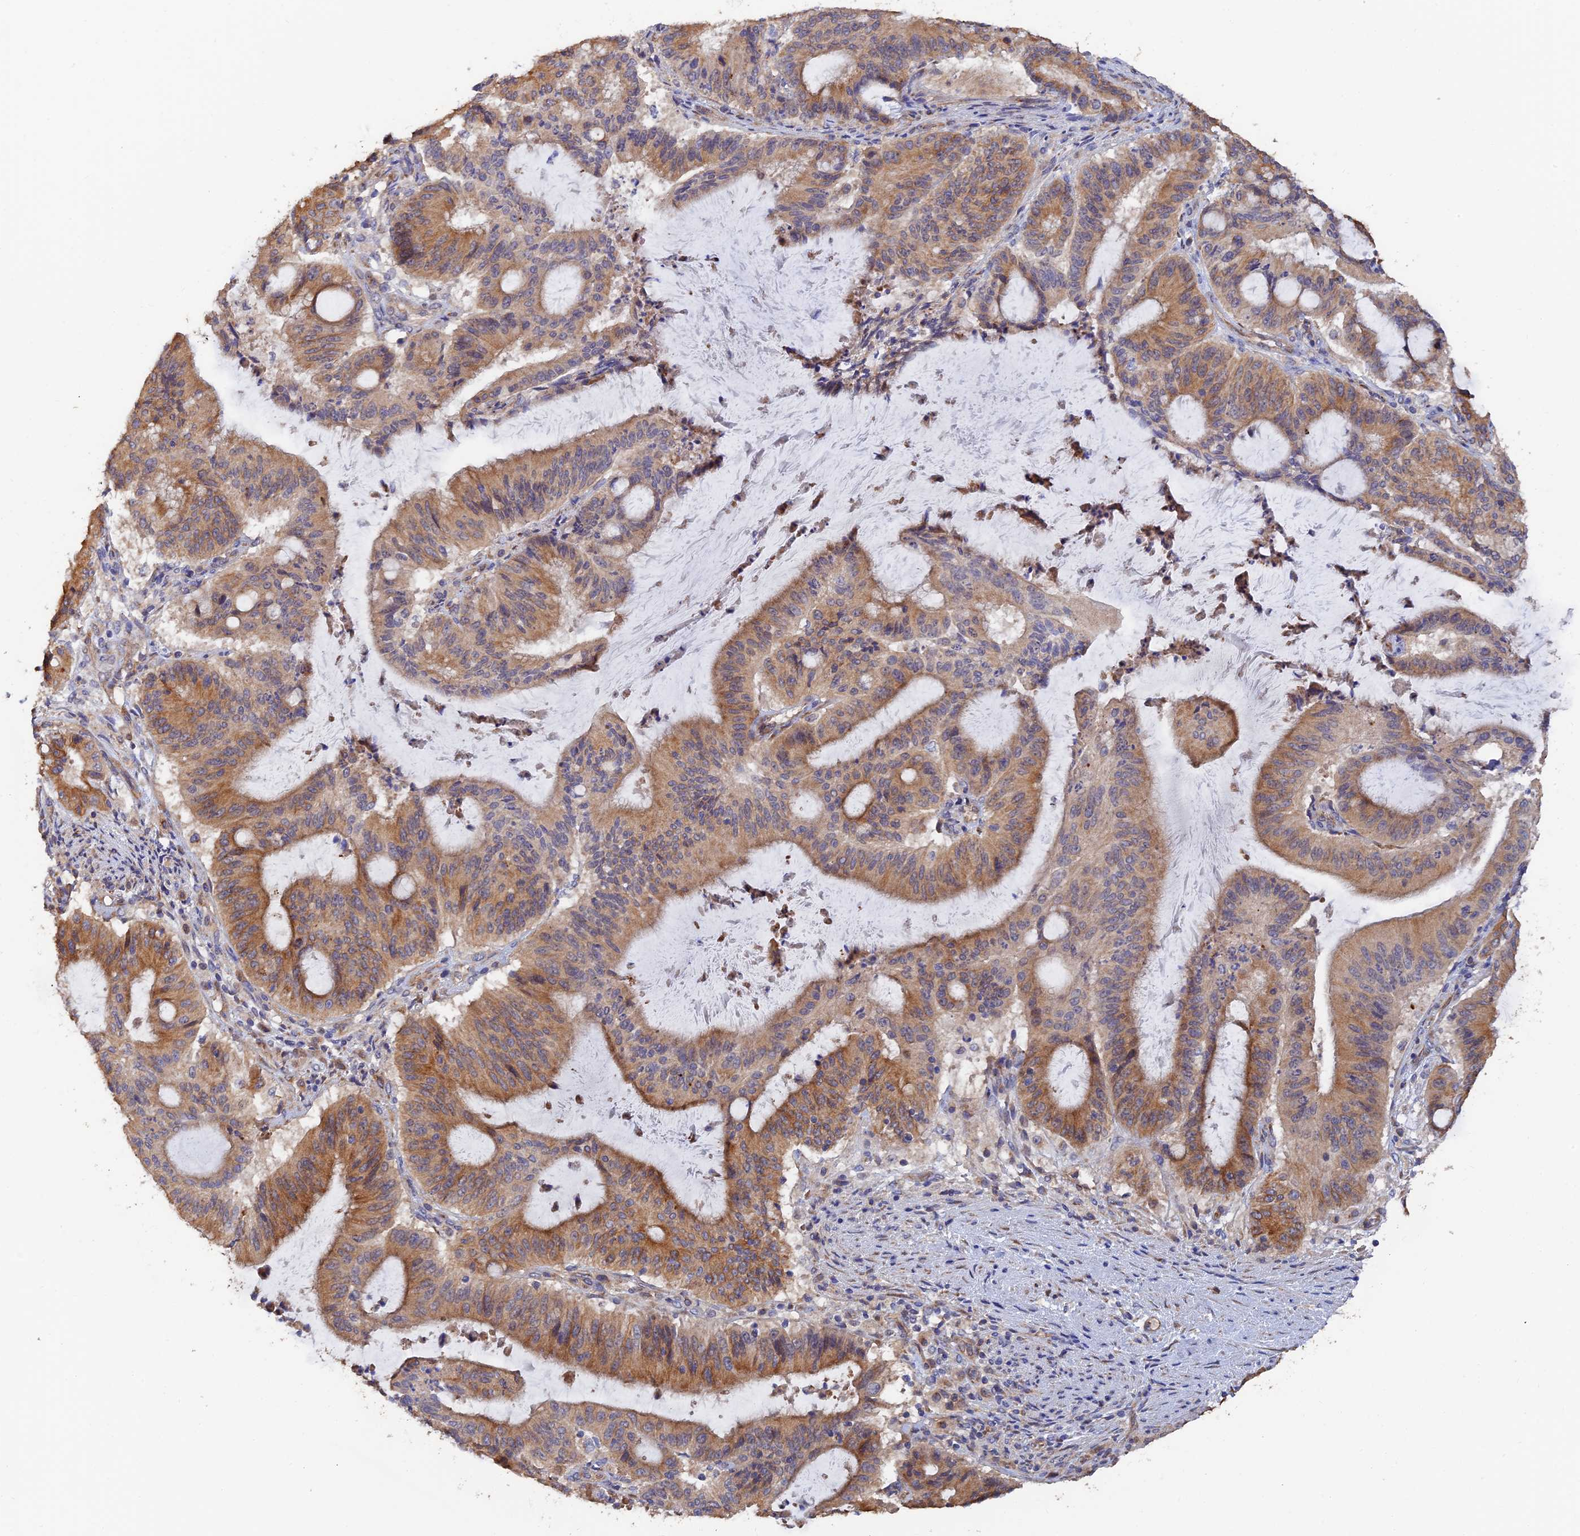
{"staining": {"intensity": "moderate", "quantity": ">75%", "location": "cytoplasmic/membranous"}, "tissue": "liver cancer", "cell_type": "Tumor cells", "image_type": "cancer", "snomed": [{"axis": "morphology", "description": "Normal tissue, NOS"}, {"axis": "morphology", "description": "Cholangiocarcinoma"}, {"axis": "topography", "description": "Liver"}, {"axis": "topography", "description": "Peripheral nerve tissue"}], "caption": "A high-resolution image shows immunohistochemistry staining of cholangiocarcinoma (liver), which displays moderate cytoplasmic/membranous expression in about >75% of tumor cells.", "gene": "WBP11", "patient": {"sex": "female", "age": 73}}